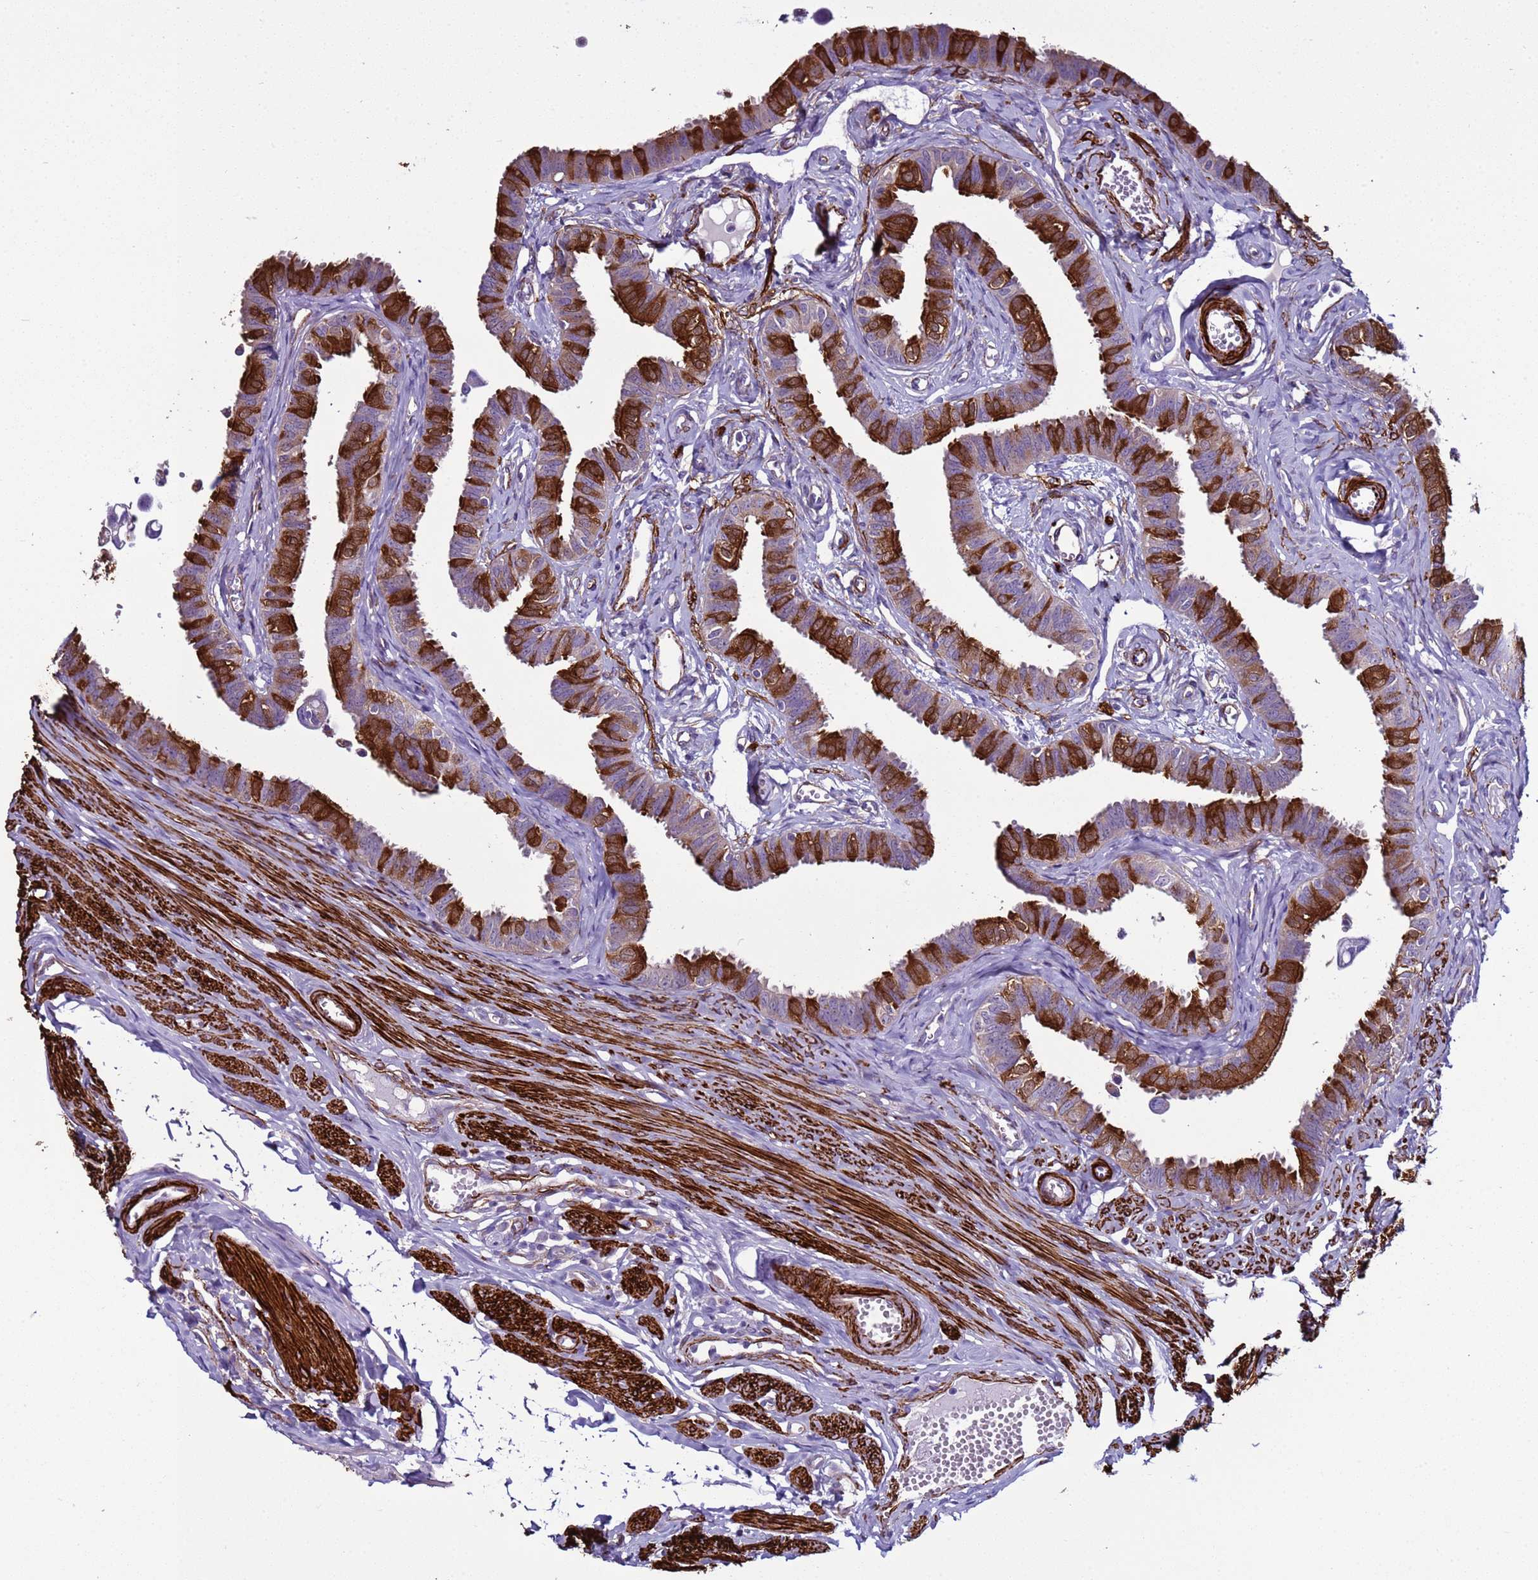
{"staining": {"intensity": "strong", "quantity": "25%-75%", "location": "cytoplasmic/membranous"}, "tissue": "fallopian tube", "cell_type": "Glandular cells", "image_type": "normal", "snomed": [{"axis": "morphology", "description": "Normal tissue, NOS"}, {"axis": "morphology", "description": "Carcinoma, NOS"}, {"axis": "topography", "description": "Fallopian tube"}, {"axis": "topography", "description": "Ovary"}], "caption": "Strong cytoplasmic/membranous protein staining is seen in approximately 25%-75% of glandular cells in fallopian tube. (IHC, brightfield microscopy, high magnification).", "gene": "RABL2A", "patient": {"sex": "female", "age": 59}}